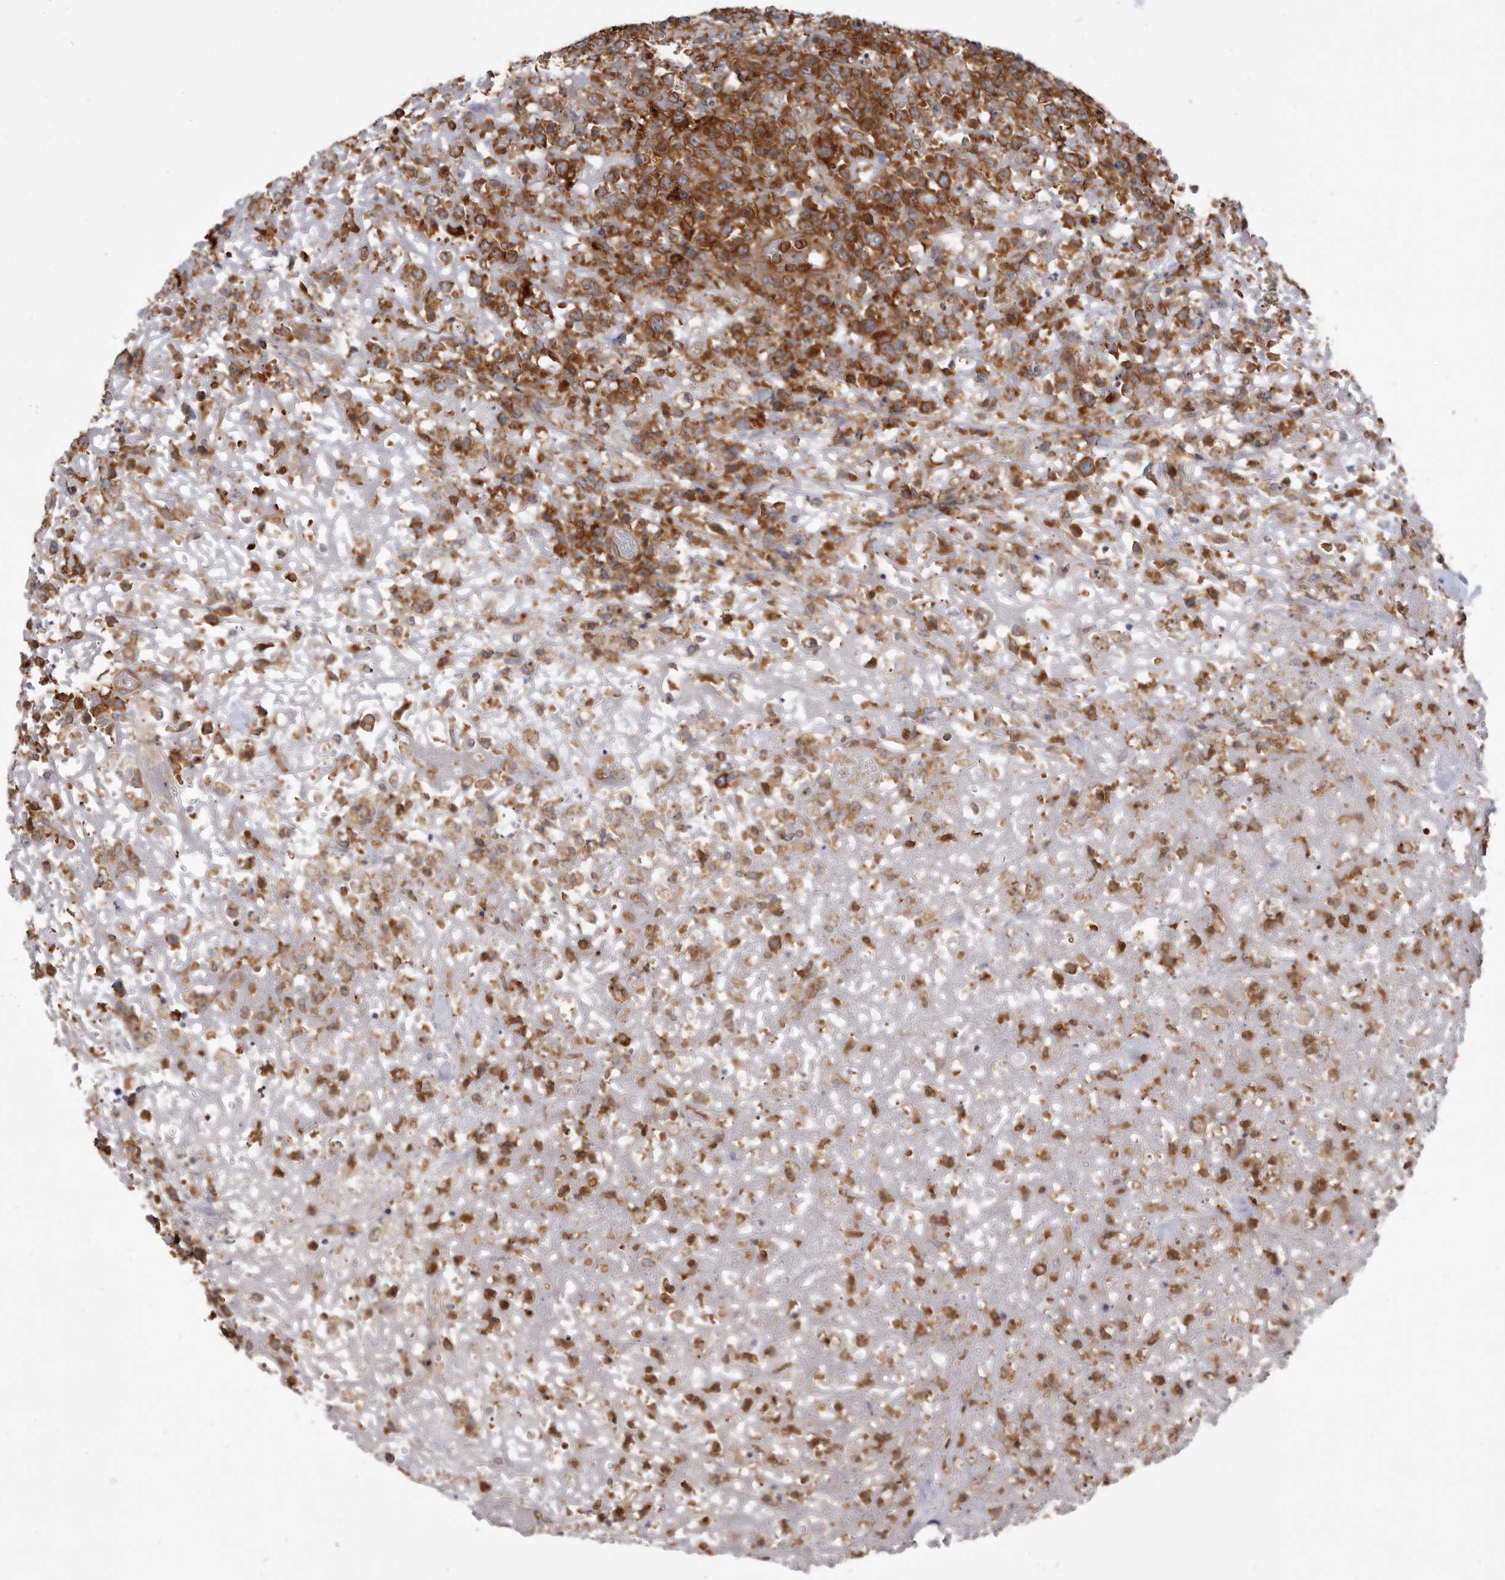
{"staining": {"intensity": "strong", "quantity": ">75%", "location": "cytoplasmic/membranous"}, "tissue": "lymphoma", "cell_type": "Tumor cells", "image_type": "cancer", "snomed": [{"axis": "morphology", "description": "Malignant lymphoma, non-Hodgkin's type, High grade"}, {"axis": "topography", "description": "Colon"}], "caption": "High-grade malignant lymphoma, non-Hodgkin's type stained for a protein (brown) shows strong cytoplasmic/membranous positive expression in approximately >75% of tumor cells.", "gene": "CBL", "patient": {"sex": "female", "age": 53}}